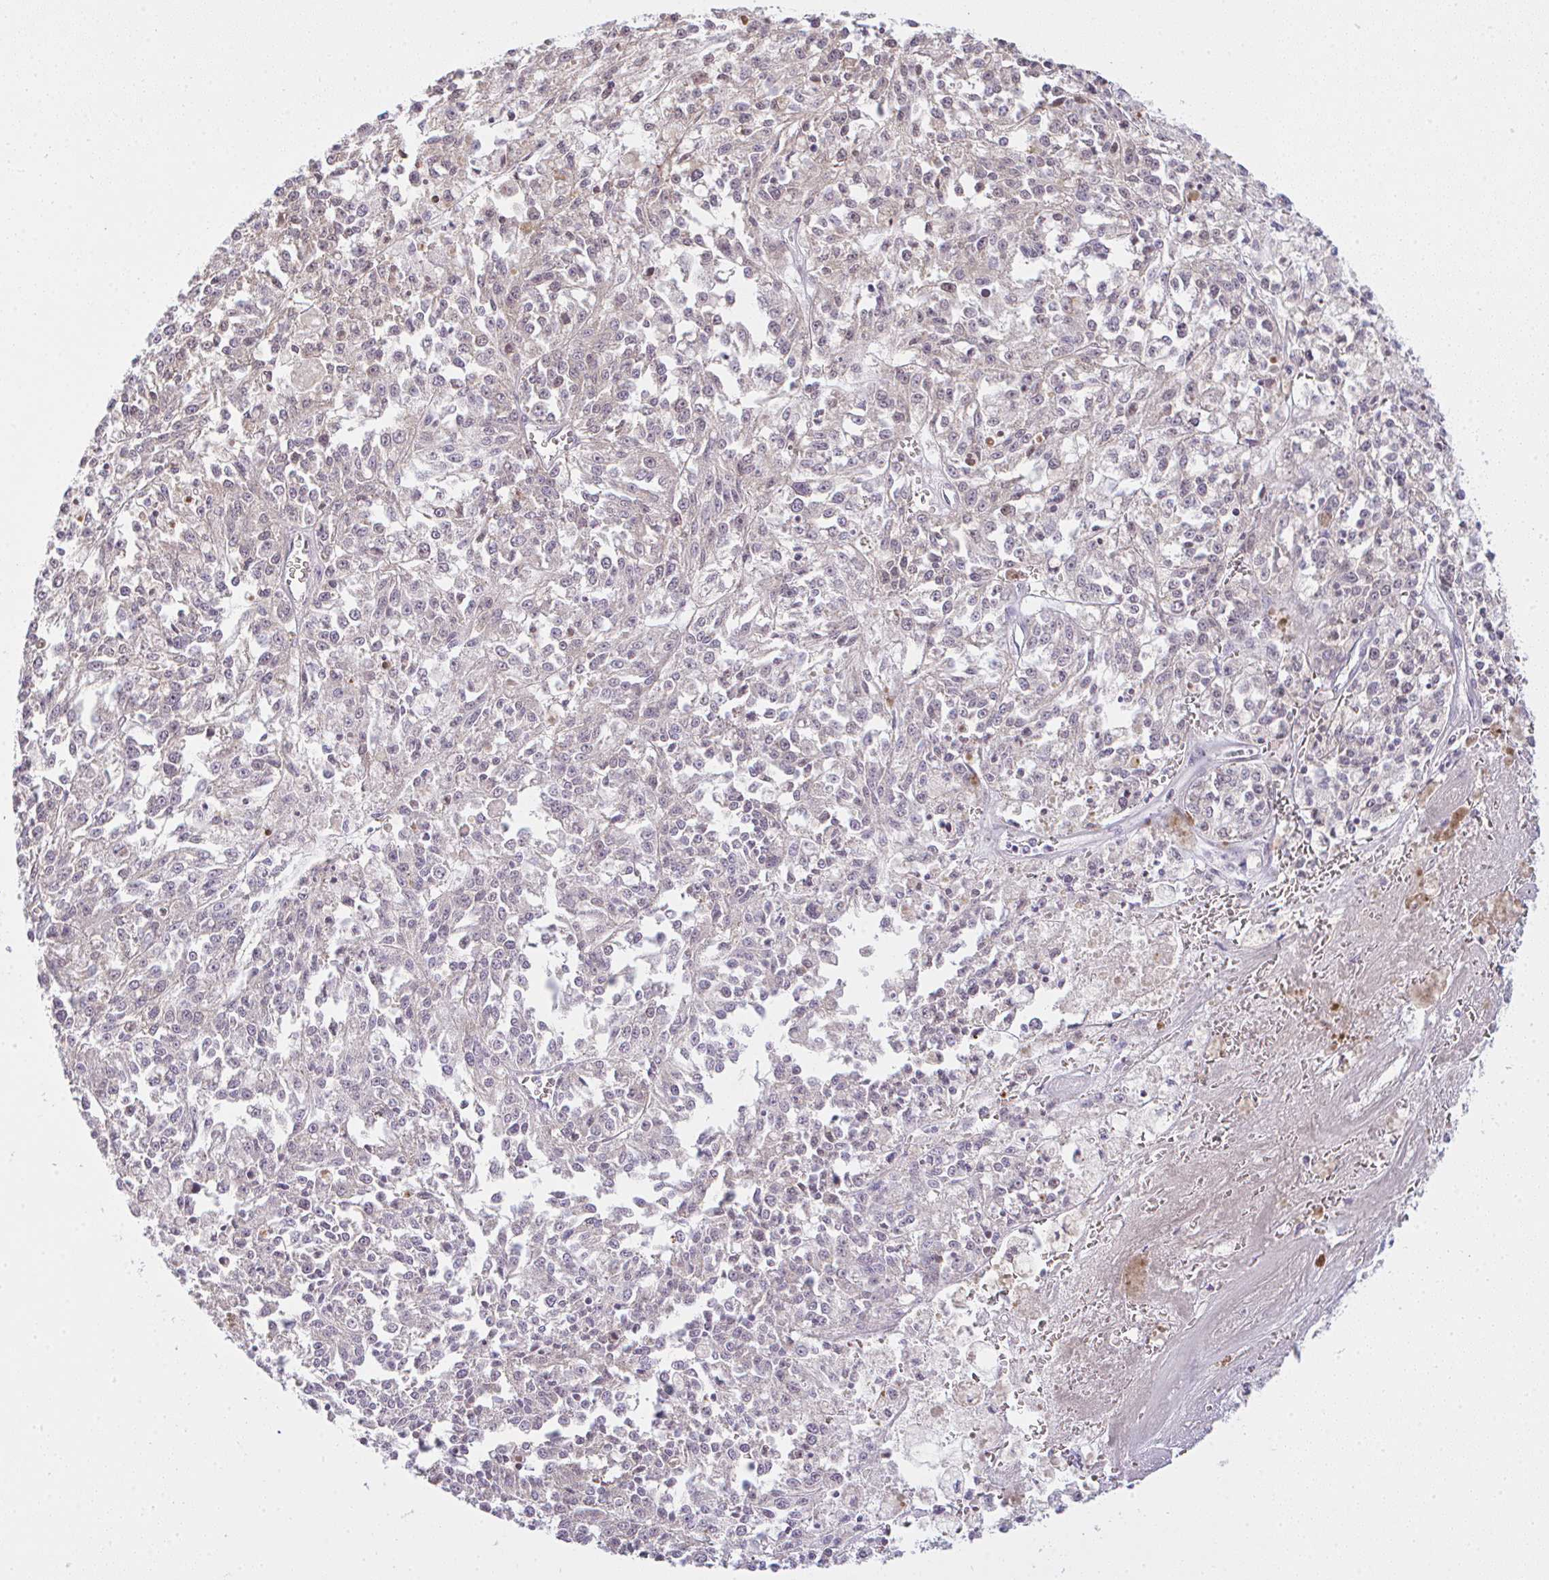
{"staining": {"intensity": "negative", "quantity": "none", "location": "none"}, "tissue": "melanoma", "cell_type": "Tumor cells", "image_type": "cancer", "snomed": [{"axis": "morphology", "description": "Malignant melanoma, NOS"}, {"axis": "topography", "description": "Skin"}], "caption": "Tumor cells are negative for protein expression in human melanoma.", "gene": "CSE1L", "patient": {"sex": "female", "age": 64}}